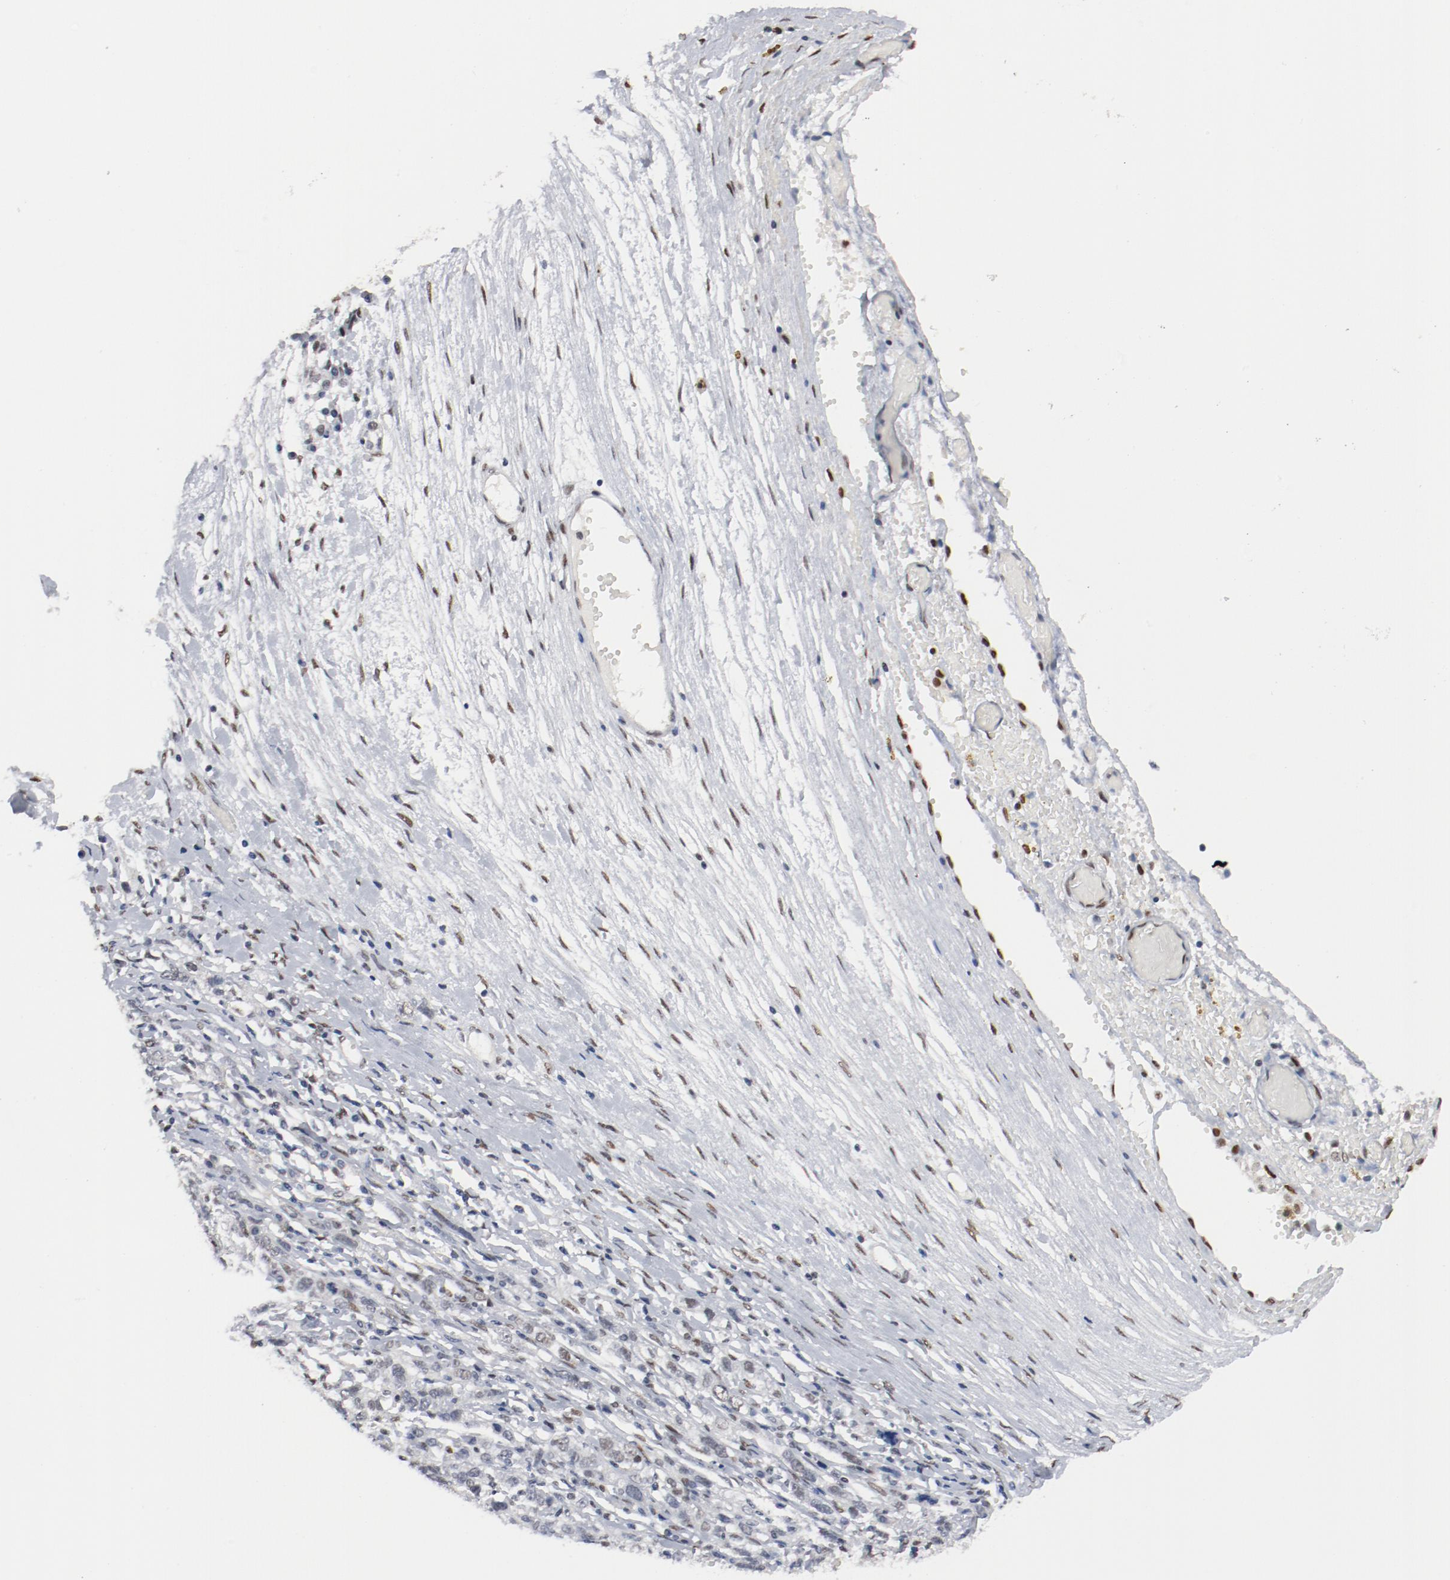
{"staining": {"intensity": "weak", "quantity": "<25%", "location": "nuclear"}, "tissue": "ovarian cancer", "cell_type": "Tumor cells", "image_type": "cancer", "snomed": [{"axis": "morphology", "description": "Cystadenocarcinoma, serous, NOS"}, {"axis": "topography", "description": "Ovary"}], "caption": "Ovarian cancer (serous cystadenocarcinoma) was stained to show a protein in brown. There is no significant expression in tumor cells. The staining was performed using DAB (3,3'-diaminobenzidine) to visualize the protein expression in brown, while the nuclei were stained in blue with hematoxylin (Magnification: 20x).", "gene": "ARNT", "patient": {"sex": "female", "age": 71}}